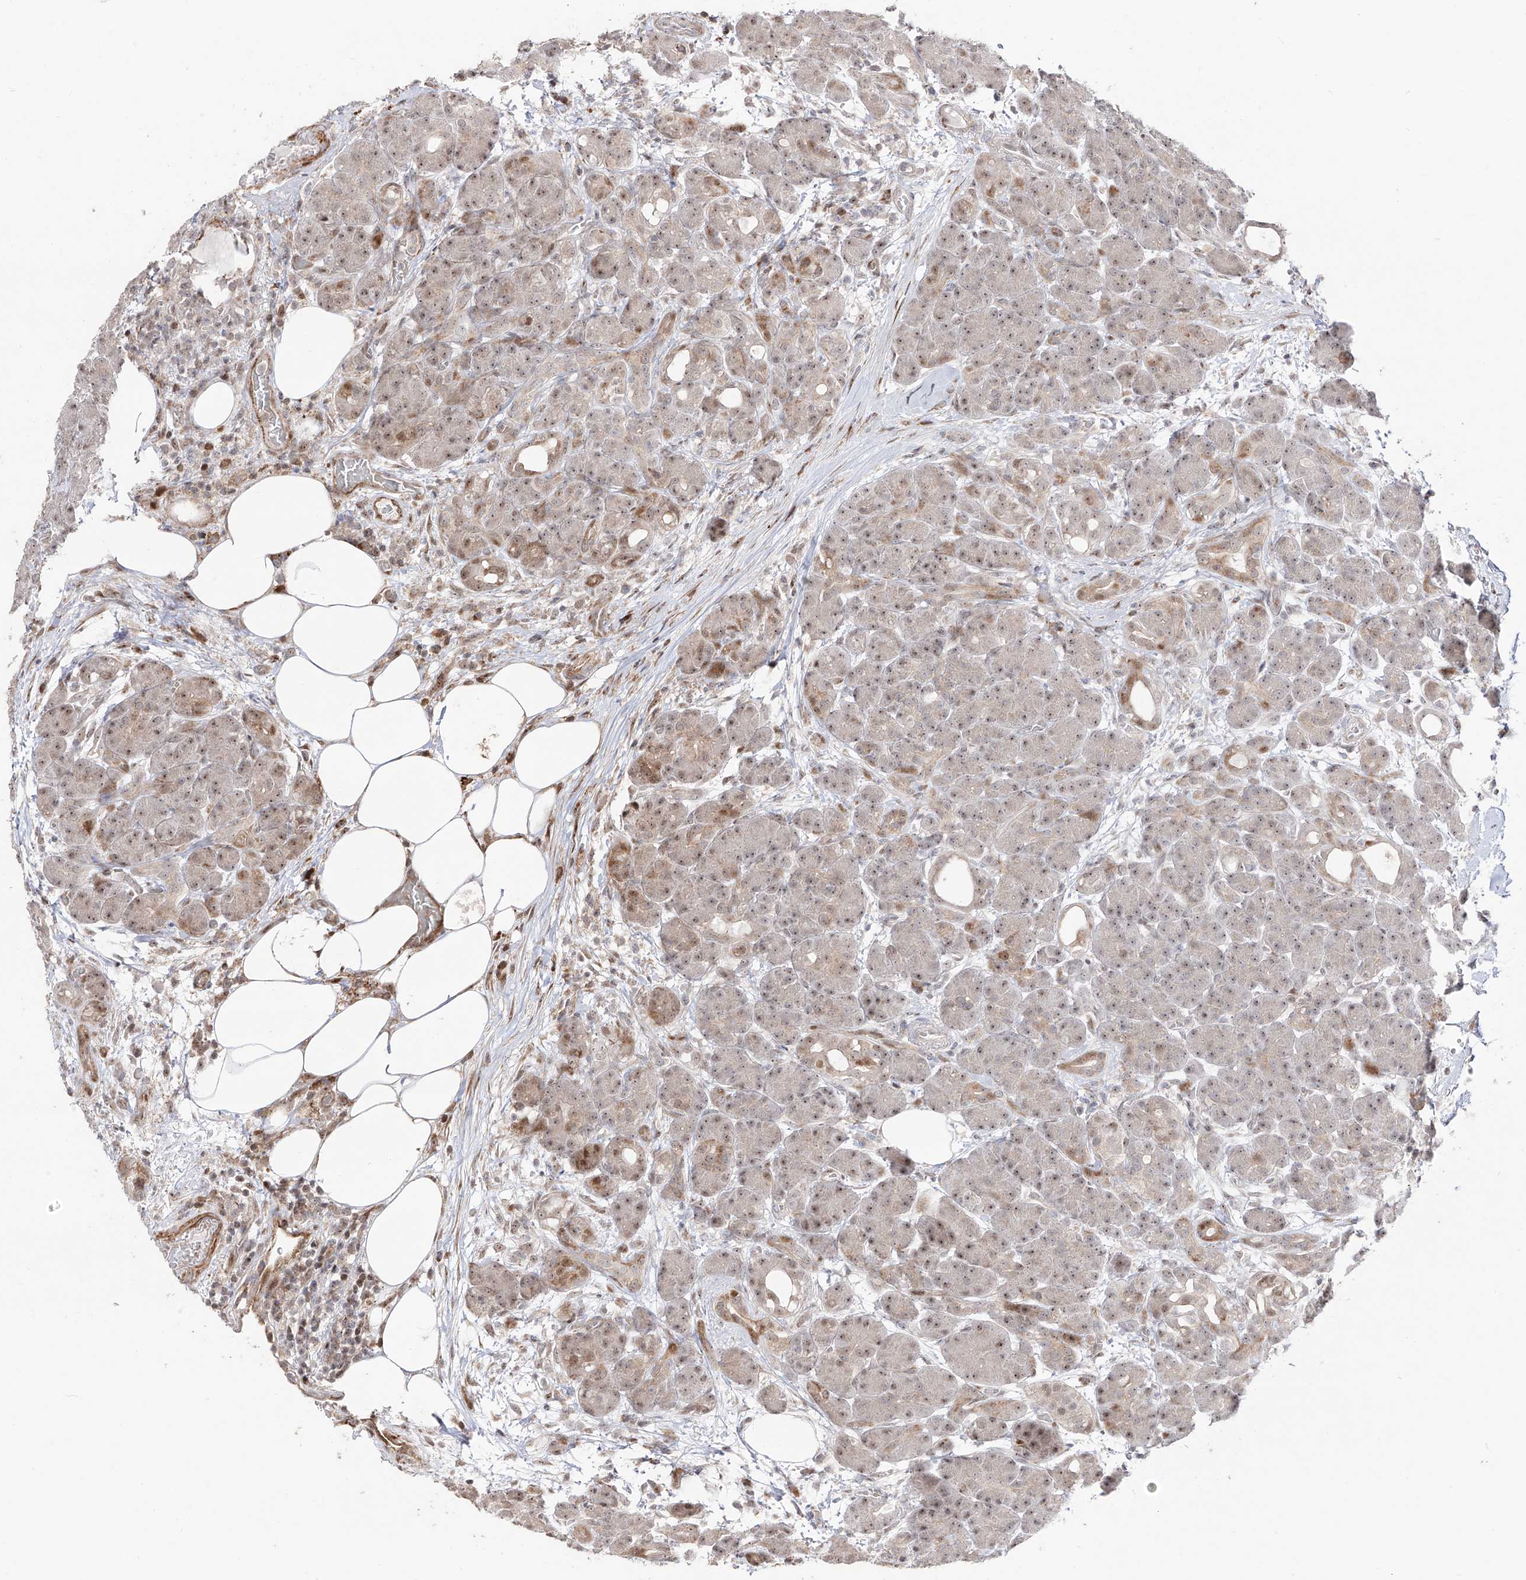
{"staining": {"intensity": "moderate", "quantity": "25%-75%", "location": "cytoplasmic/membranous,nuclear"}, "tissue": "pancreas", "cell_type": "Exocrine glandular cells", "image_type": "normal", "snomed": [{"axis": "morphology", "description": "Normal tissue, NOS"}, {"axis": "topography", "description": "Pancreas"}], "caption": "Moderate cytoplasmic/membranous,nuclear positivity for a protein is identified in approximately 25%-75% of exocrine glandular cells of benign pancreas using IHC.", "gene": "ZNF180", "patient": {"sex": "male", "age": 63}}